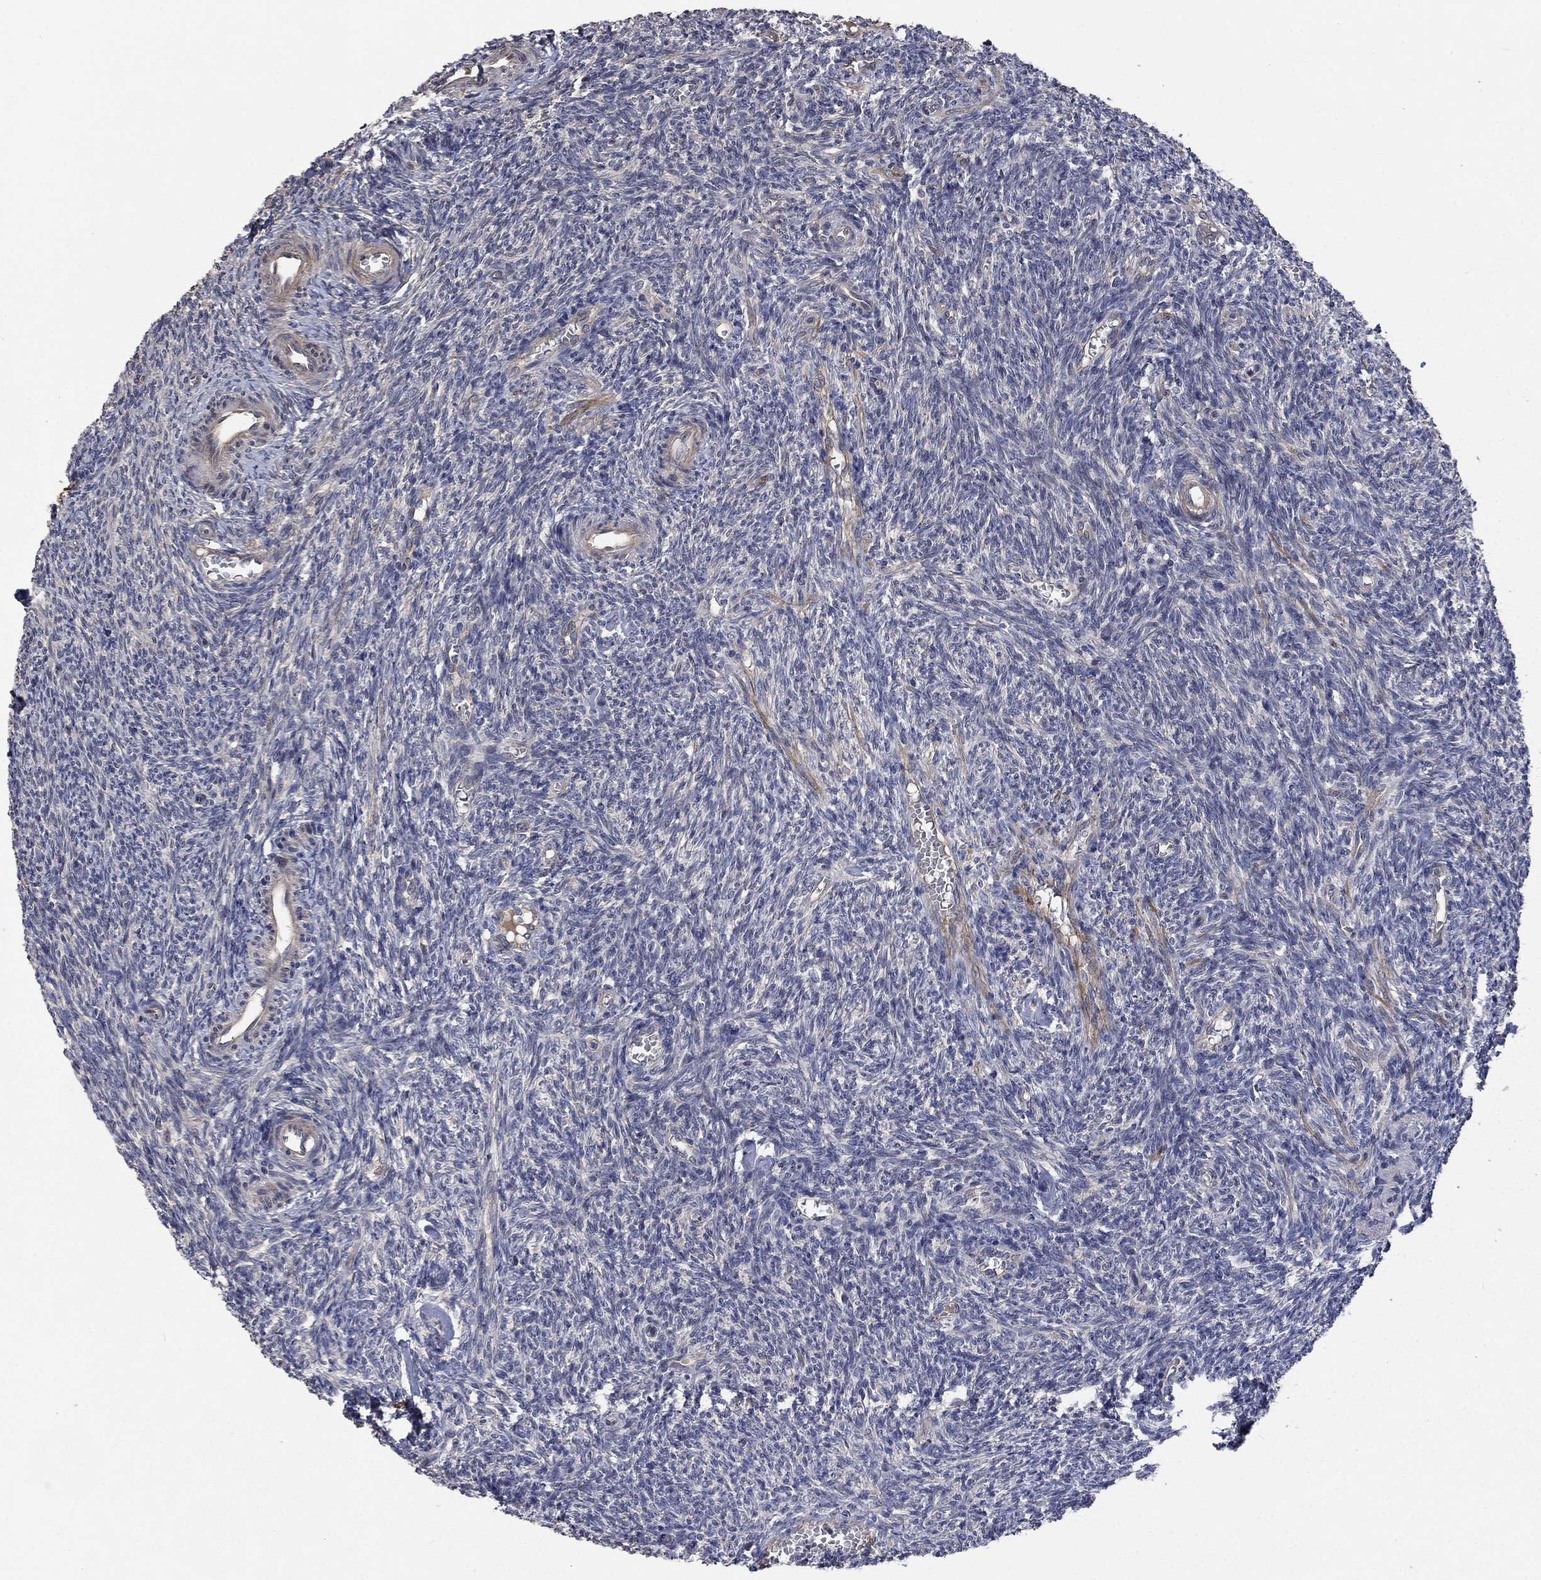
{"staining": {"intensity": "negative", "quantity": "none", "location": "none"}, "tissue": "ovary", "cell_type": "Follicle cells", "image_type": "normal", "snomed": [{"axis": "morphology", "description": "Normal tissue, NOS"}, {"axis": "topography", "description": "Ovary"}], "caption": "High magnification brightfield microscopy of unremarkable ovary stained with DAB (3,3'-diaminobenzidine) (brown) and counterstained with hematoxylin (blue): follicle cells show no significant positivity. The staining was performed using DAB to visualize the protein expression in brown, while the nuclei were stained in blue with hematoxylin (Magnification: 20x).", "gene": "VCAN", "patient": {"sex": "female", "age": 27}}